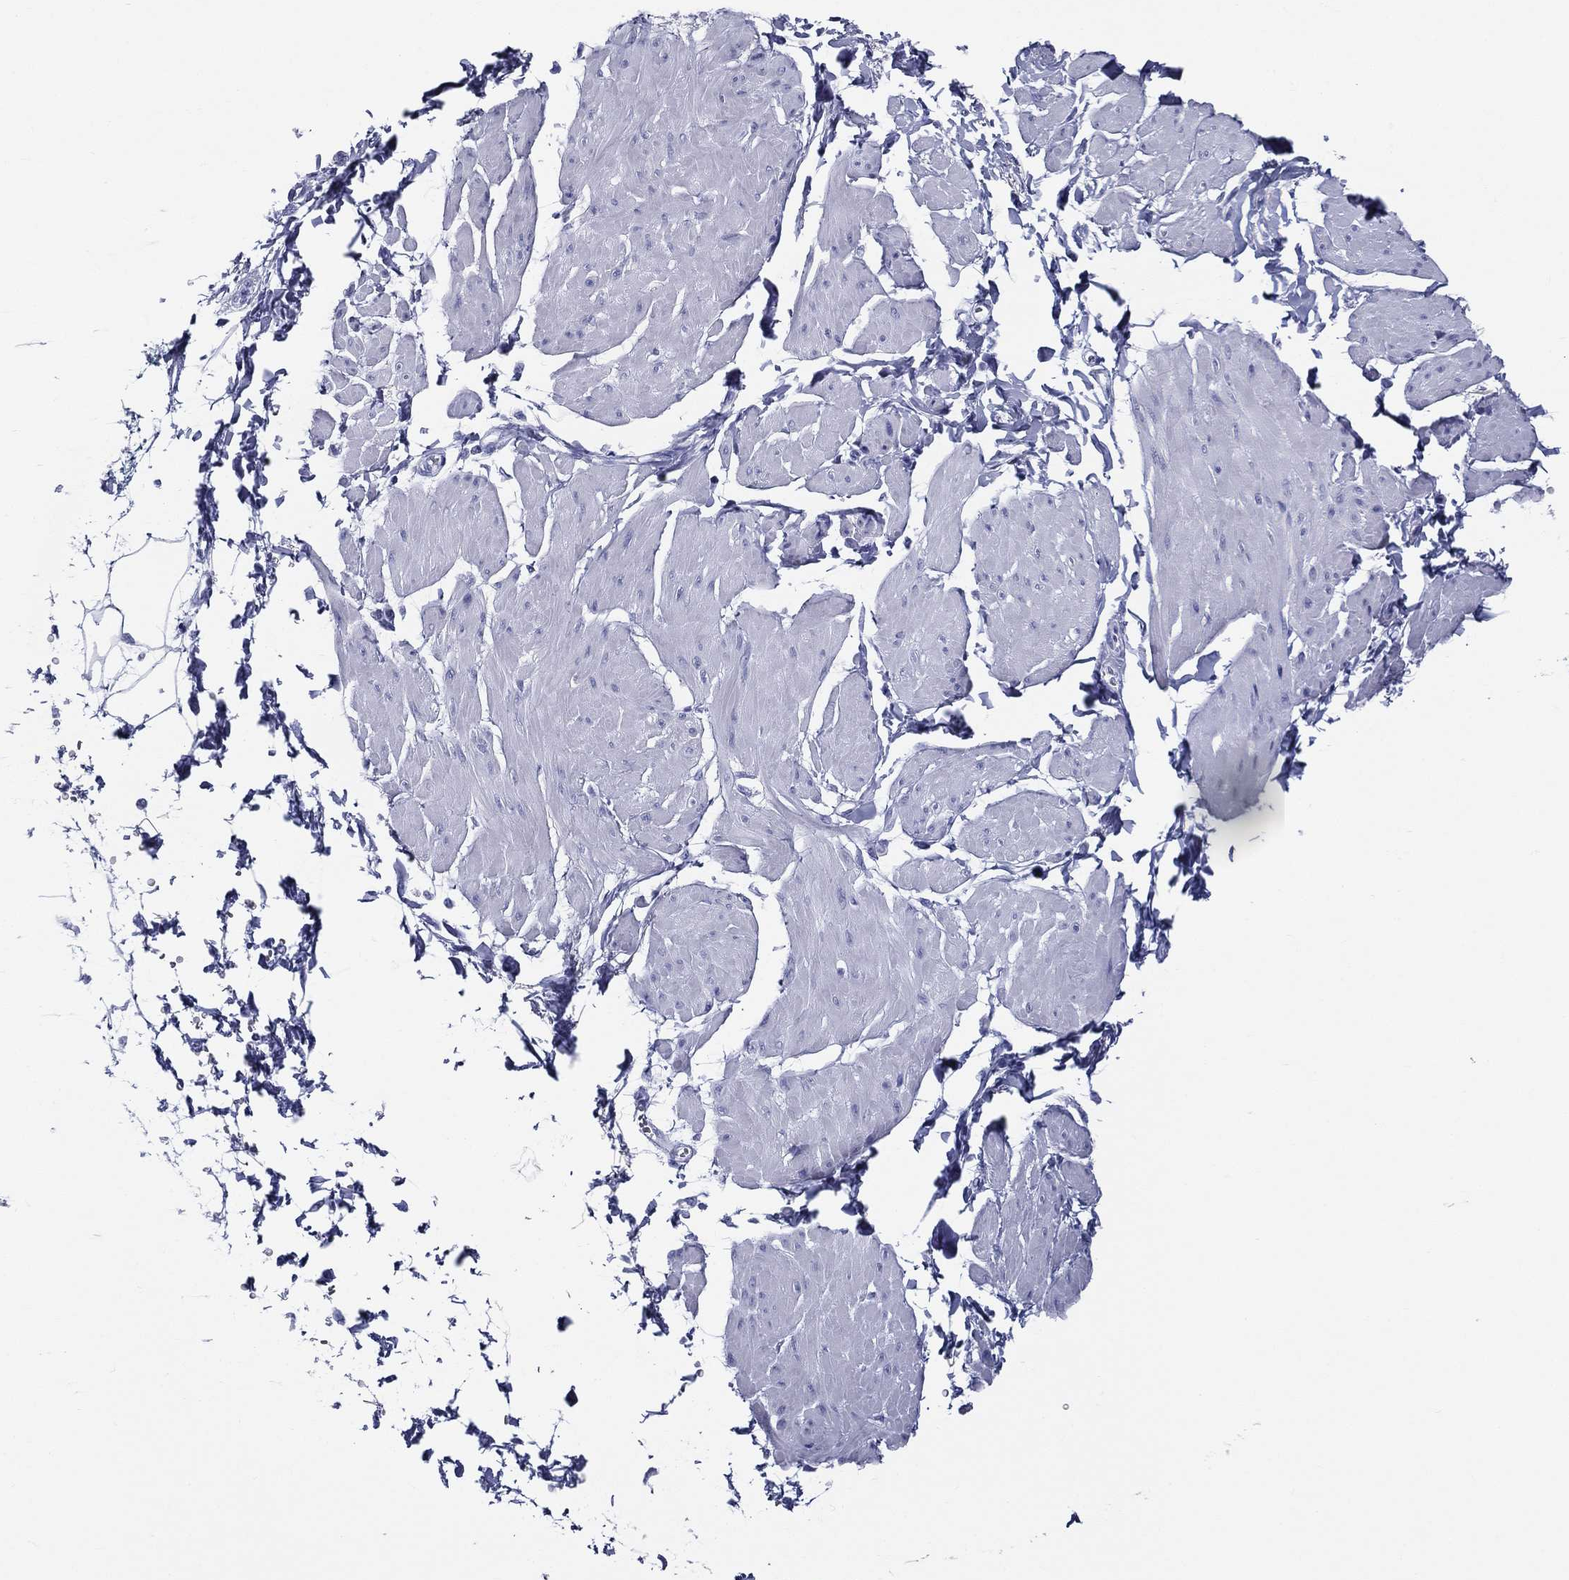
{"staining": {"intensity": "negative", "quantity": "none", "location": "none"}, "tissue": "smooth muscle", "cell_type": "Smooth muscle cells", "image_type": "normal", "snomed": [{"axis": "morphology", "description": "Normal tissue, NOS"}, {"axis": "topography", "description": "Adipose tissue"}, {"axis": "topography", "description": "Smooth muscle"}, {"axis": "topography", "description": "Peripheral nerve tissue"}], "caption": "The photomicrograph demonstrates no significant positivity in smooth muscle cells of smooth muscle.", "gene": "RSPH4A", "patient": {"sex": "male", "age": 83}}